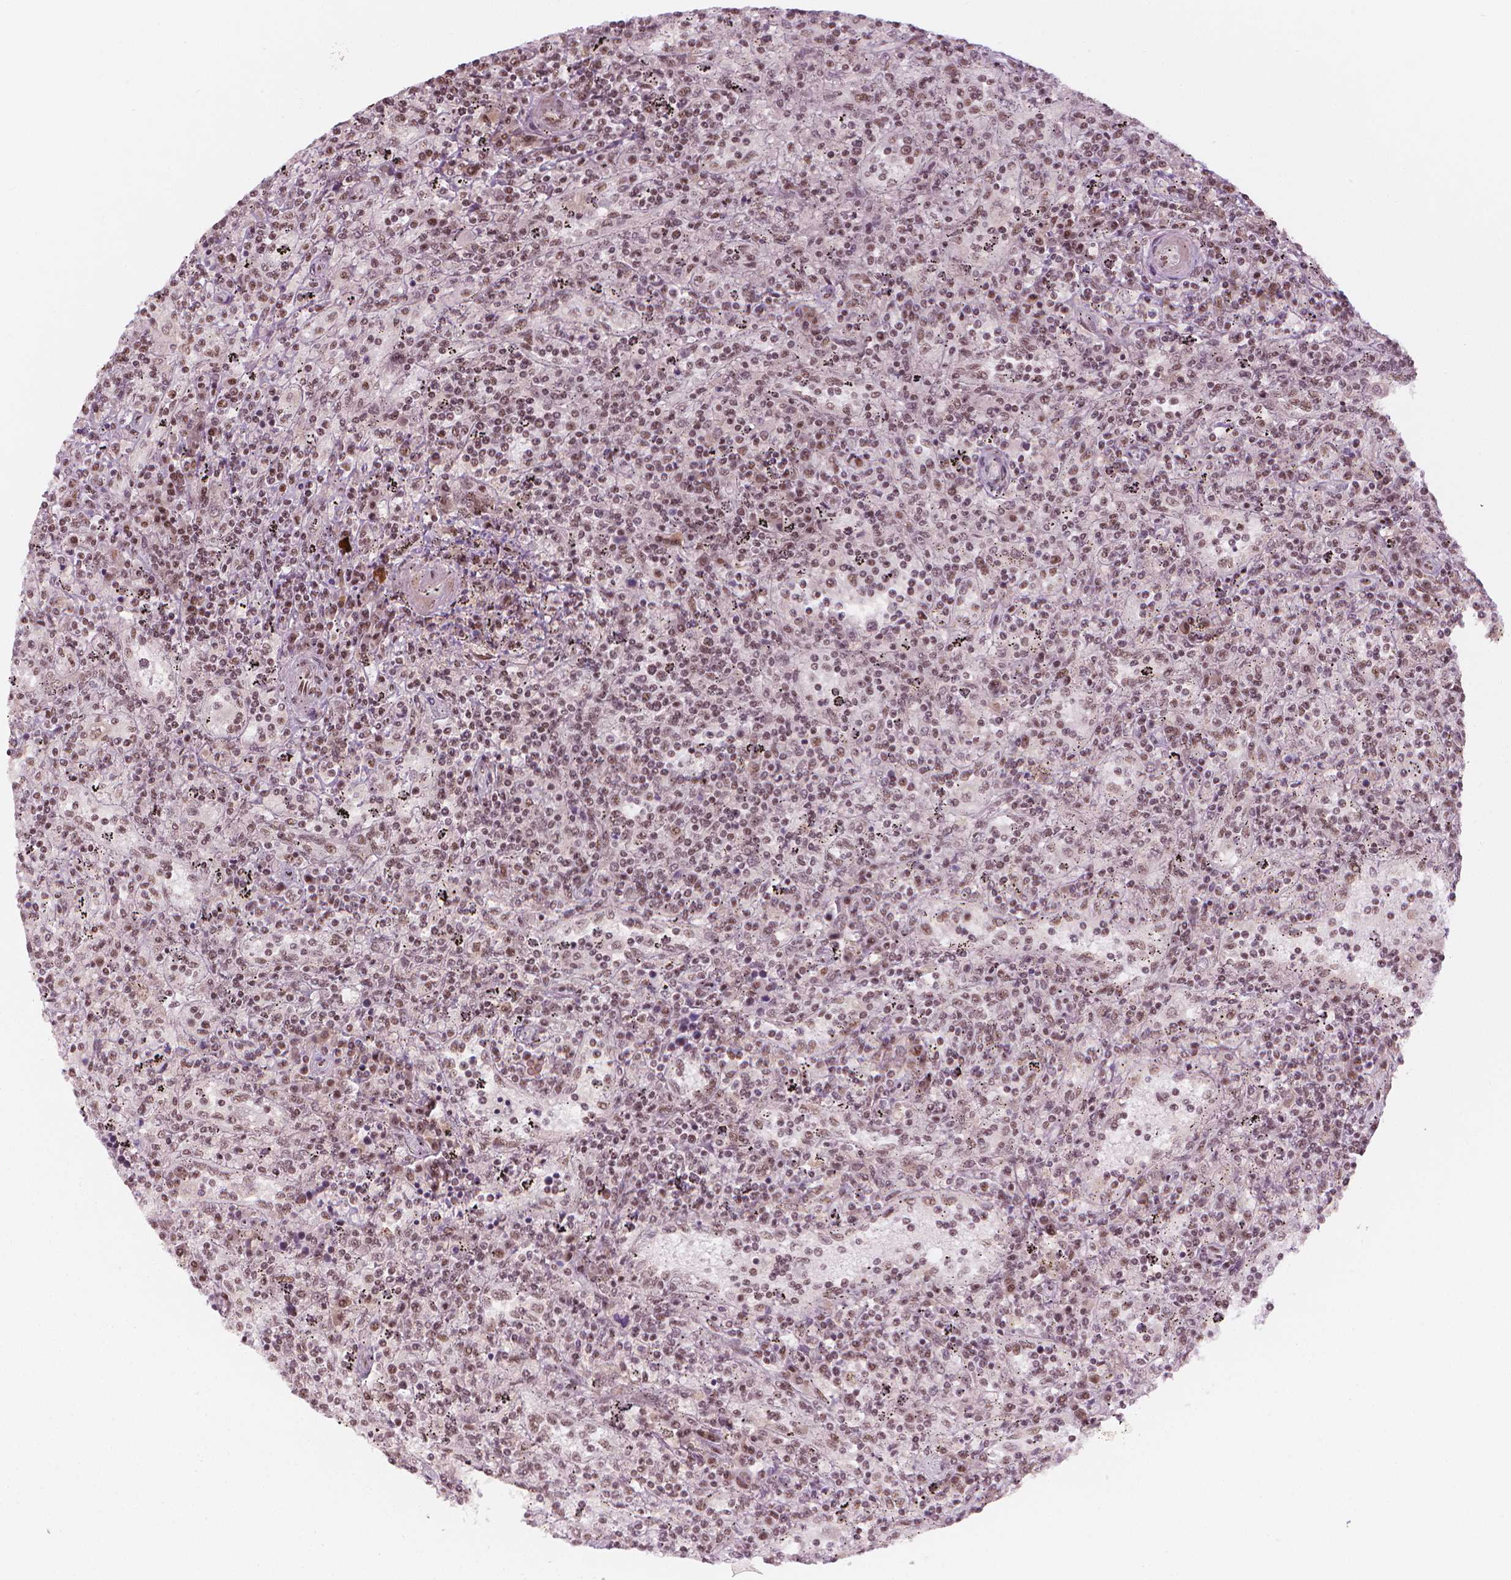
{"staining": {"intensity": "weak", "quantity": "25%-75%", "location": "nuclear"}, "tissue": "lymphoma", "cell_type": "Tumor cells", "image_type": "cancer", "snomed": [{"axis": "morphology", "description": "Malignant lymphoma, non-Hodgkin's type, Low grade"}, {"axis": "topography", "description": "Spleen"}], "caption": "A micrograph of lymphoma stained for a protein exhibits weak nuclear brown staining in tumor cells.", "gene": "ELF2", "patient": {"sex": "male", "age": 62}}